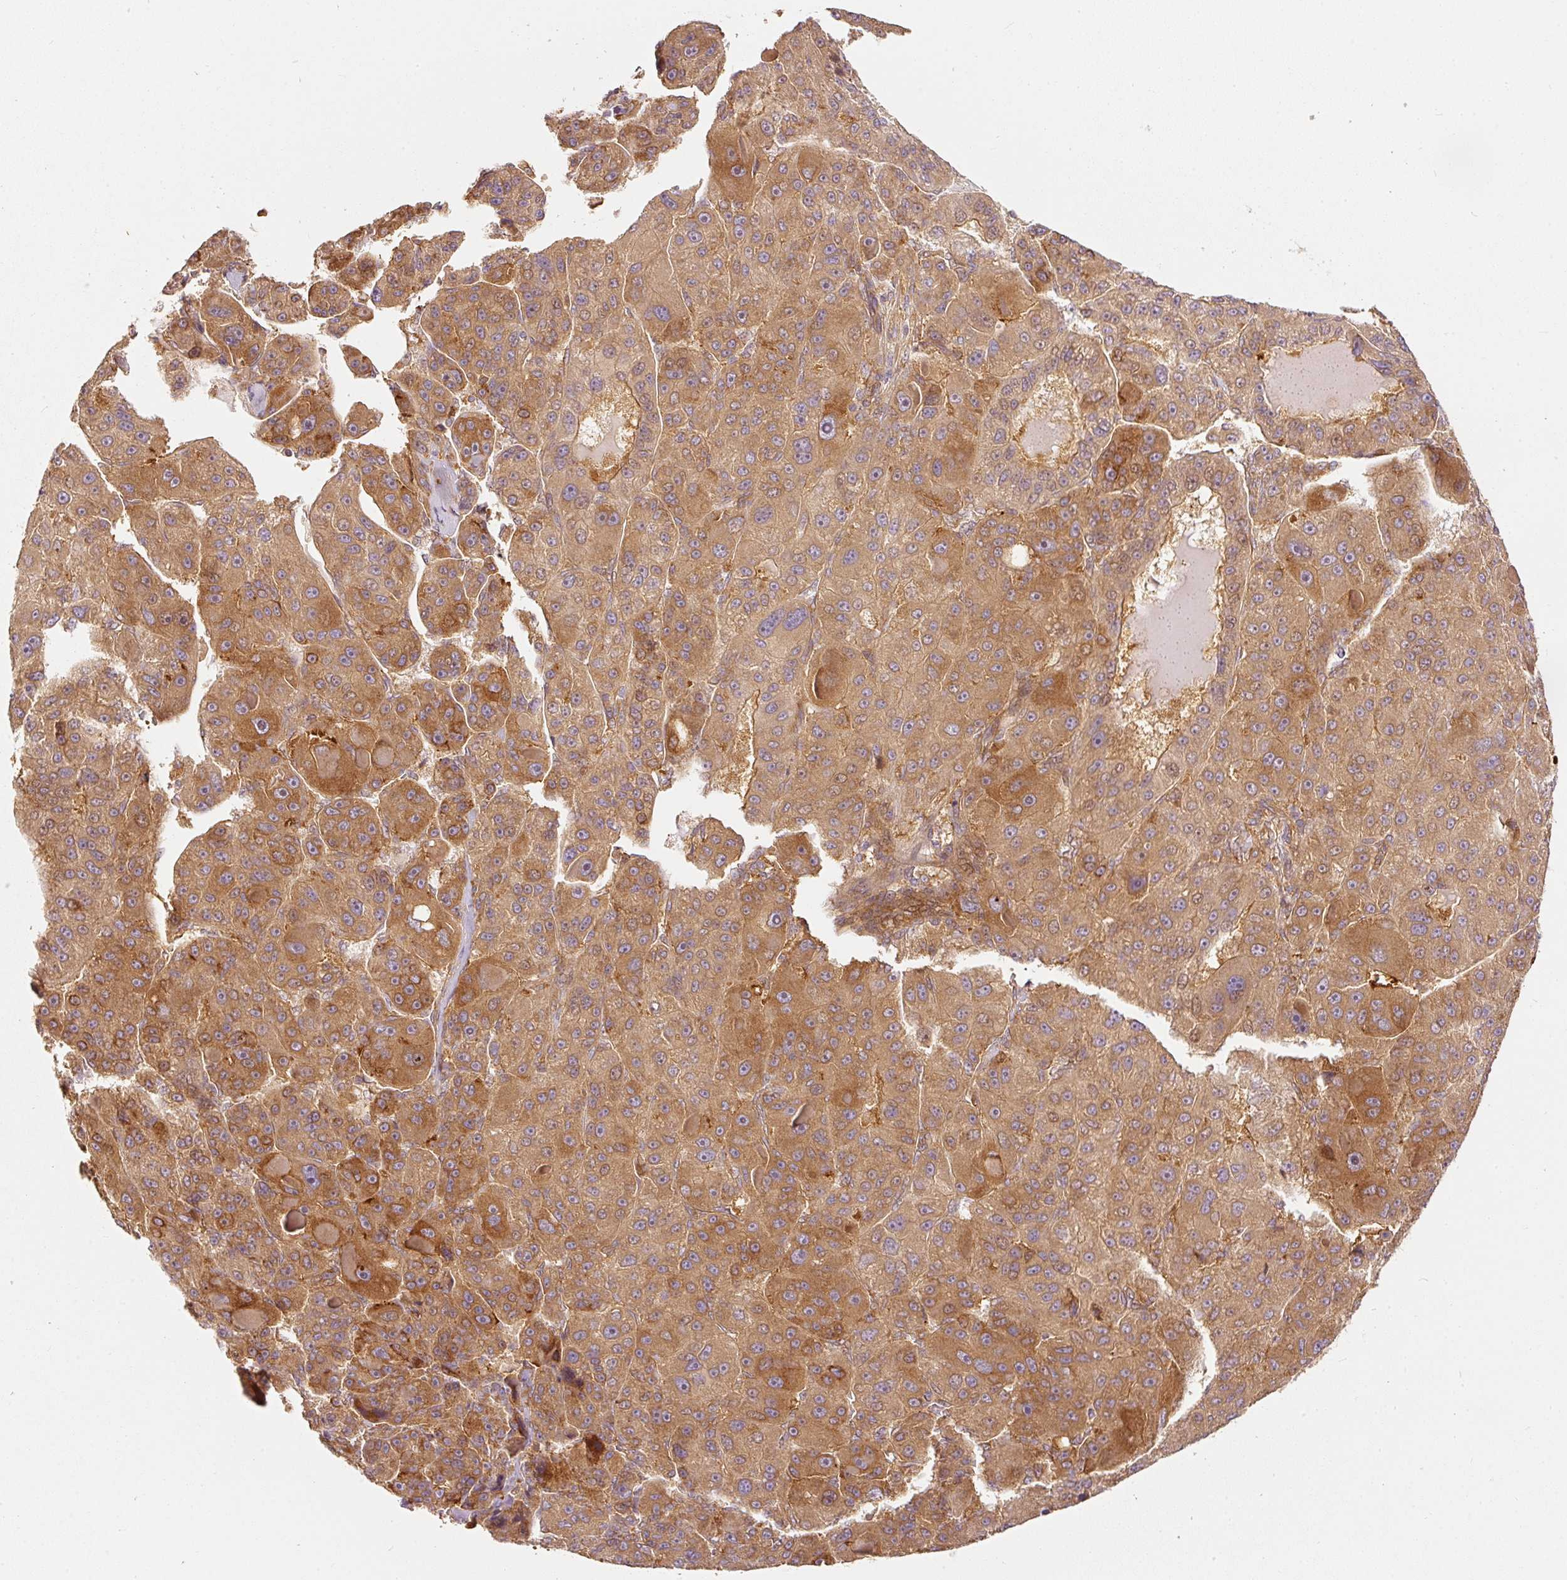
{"staining": {"intensity": "moderate", "quantity": ">75%", "location": "cytoplasmic/membranous"}, "tissue": "liver cancer", "cell_type": "Tumor cells", "image_type": "cancer", "snomed": [{"axis": "morphology", "description": "Carcinoma, Hepatocellular, NOS"}, {"axis": "topography", "description": "Liver"}], "caption": "Hepatocellular carcinoma (liver) stained with IHC reveals moderate cytoplasmic/membranous positivity in approximately >75% of tumor cells. The staining was performed using DAB, with brown indicating positive protein expression. Nuclei are stained blue with hematoxylin.", "gene": "EIF3B", "patient": {"sex": "male", "age": 76}}